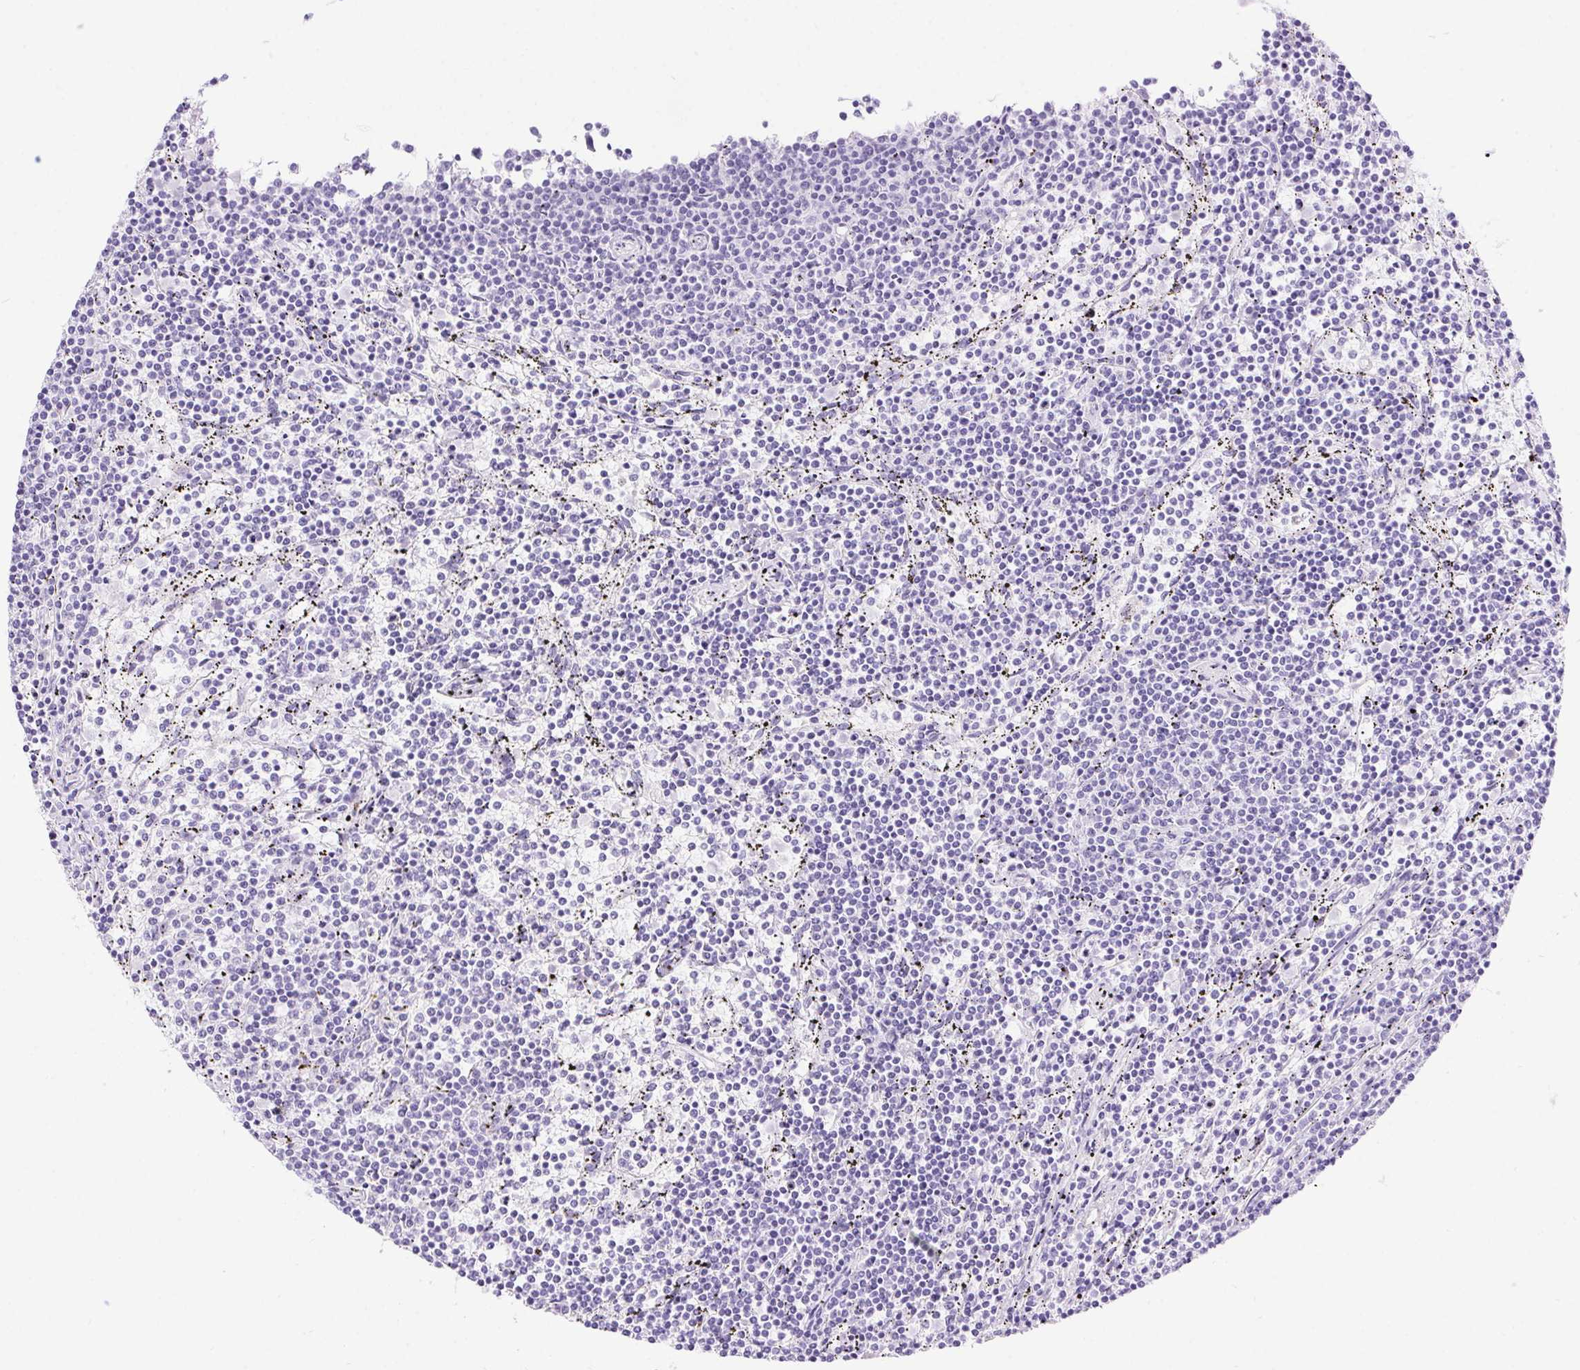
{"staining": {"intensity": "negative", "quantity": "none", "location": "none"}, "tissue": "lymphoma", "cell_type": "Tumor cells", "image_type": "cancer", "snomed": [{"axis": "morphology", "description": "Malignant lymphoma, non-Hodgkin's type, Low grade"}, {"axis": "topography", "description": "Spleen"}], "caption": "An image of lymphoma stained for a protein displays no brown staining in tumor cells.", "gene": "ERP27", "patient": {"sex": "female", "age": 50}}